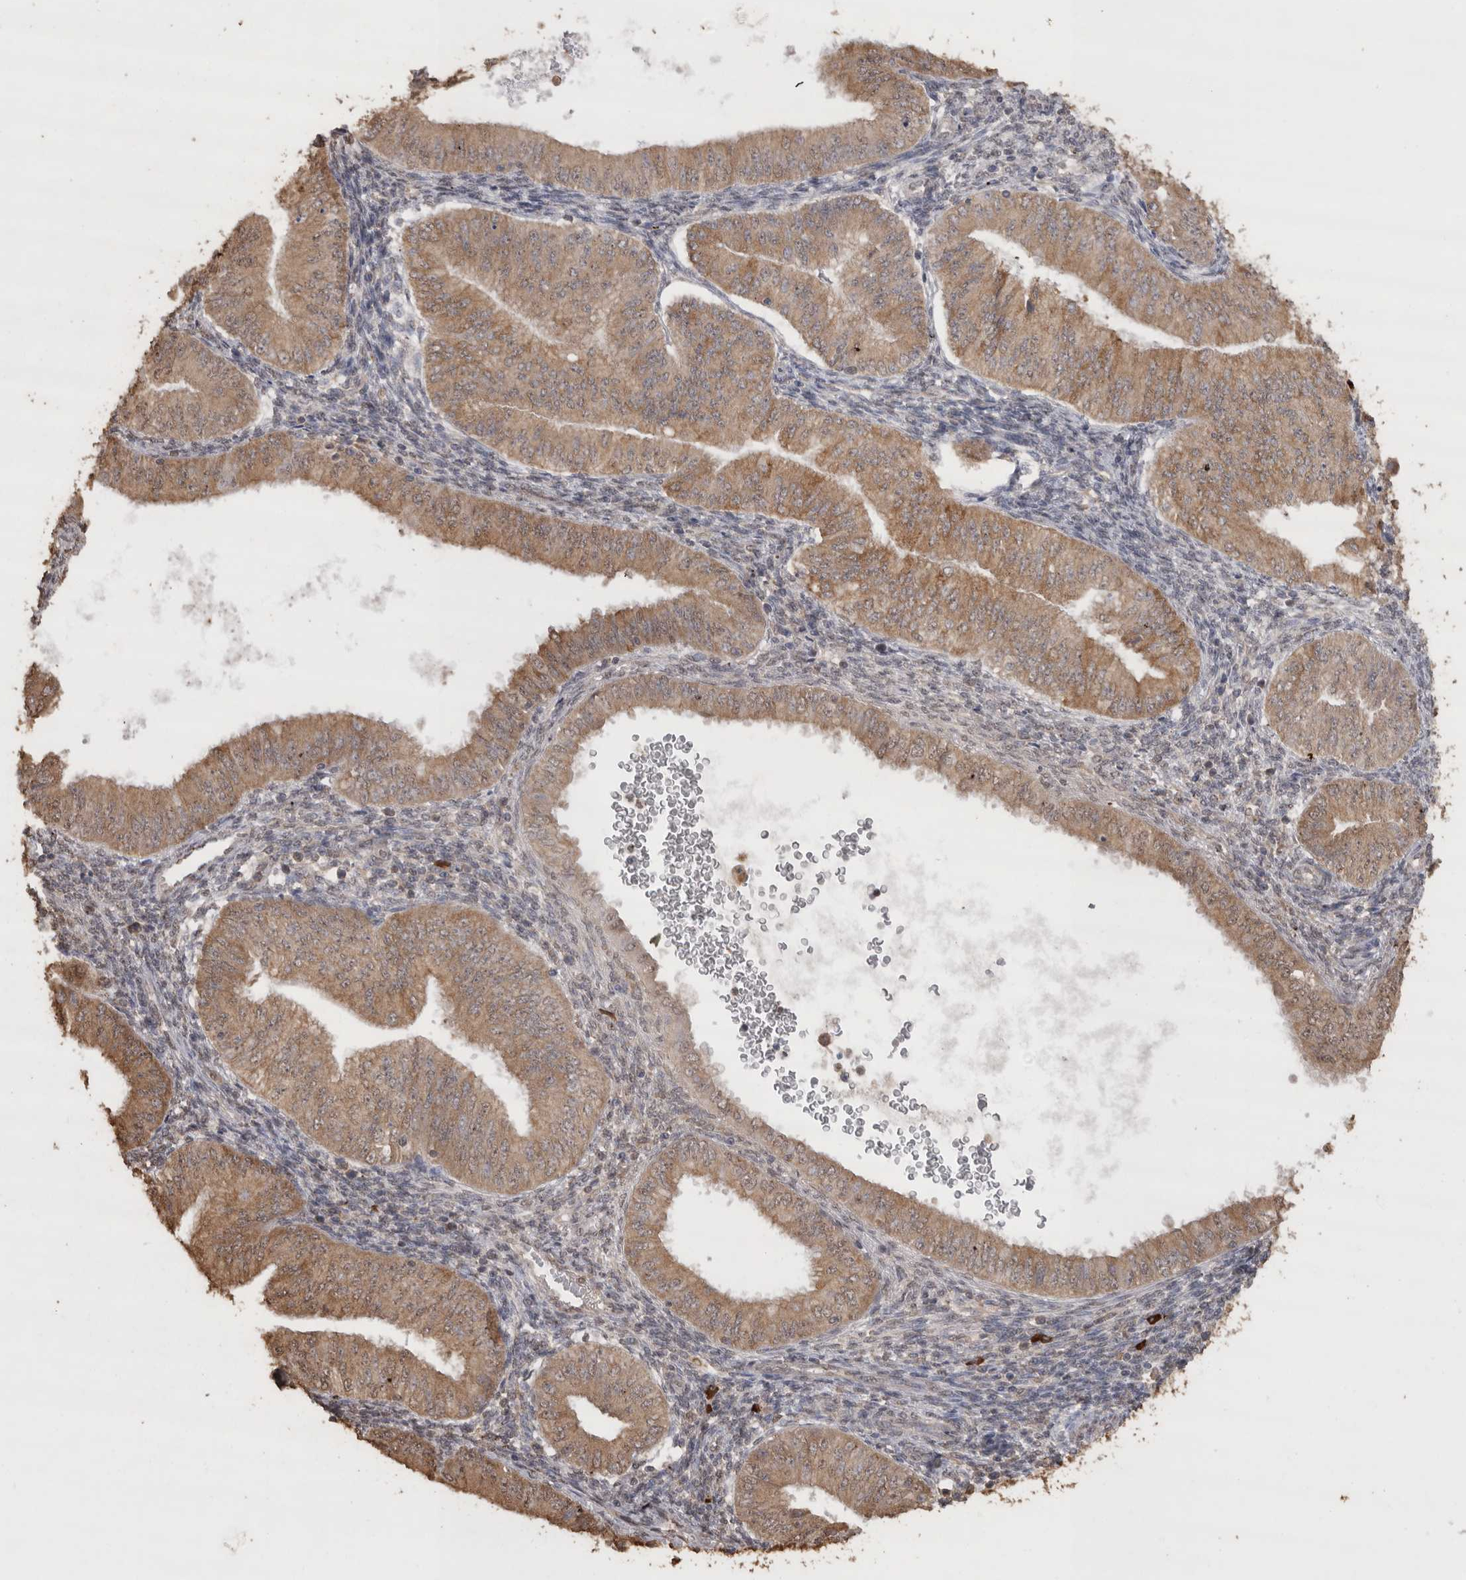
{"staining": {"intensity": "moderate", "quantity": ">75%", "location": "cytoplasmic/membranous"}, "tissue": "endometrial cancer", "cell_type": "Tumor cells", "image_type": "cancer", "snomed": [{"axis": "morphology", "description": "Normal tissue, NOS"}, {"axis": "morphology", "description": "Adenocarcinoma, NOS"}, {"axis": "topography", "description": "Endometrium"}], "caption": "This photomicrograph shows IHC staining of endometrial adenocarcinoma, with medium moderate cytoplasmic/membranous staining in approximately >75% of tumor cells.", "gene": "CRELD2", "patient": {"sex": "female", "age": 53}}